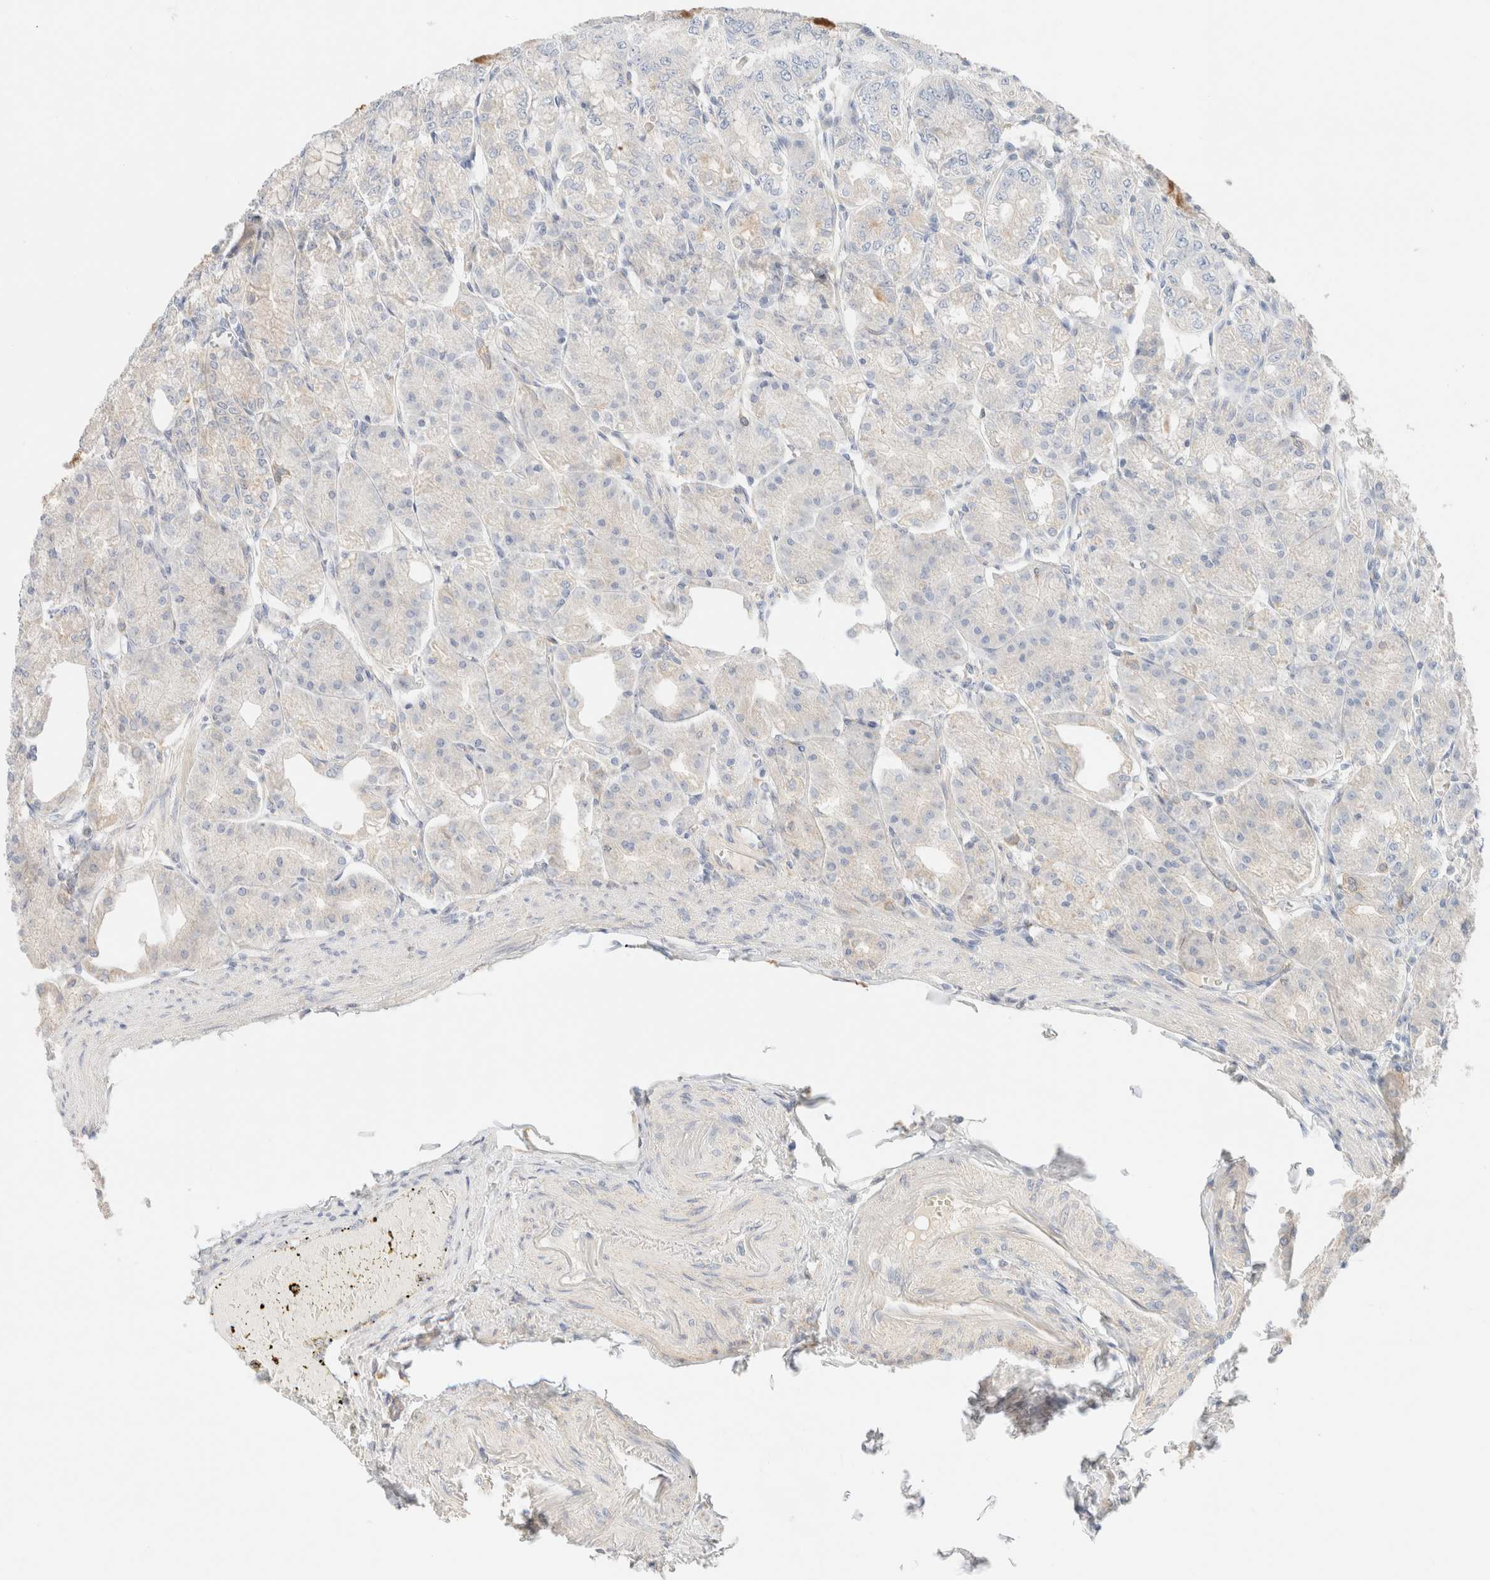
{"staining": {"intensity": "weak", "quantity": "25%-75%", "location": "cytoplasmic/membranous"}, "tissue": "stomach", "cell_type": "Glandular cells", "image_type": "normal", "snomed": [{"axis": "morphology", "description": "Normal tissue, NOS"}, {"axis": "topography", "description": "Stomach, lower"}], "caption": "About 25%-75% of glandular cells in benign stomach demonstrate weak cytoplasmic/membranous protein expression as visualized by brown immunohistochemical staining.", "gene": "SARM1", "patient": {"sex": "male", "age": 71}}